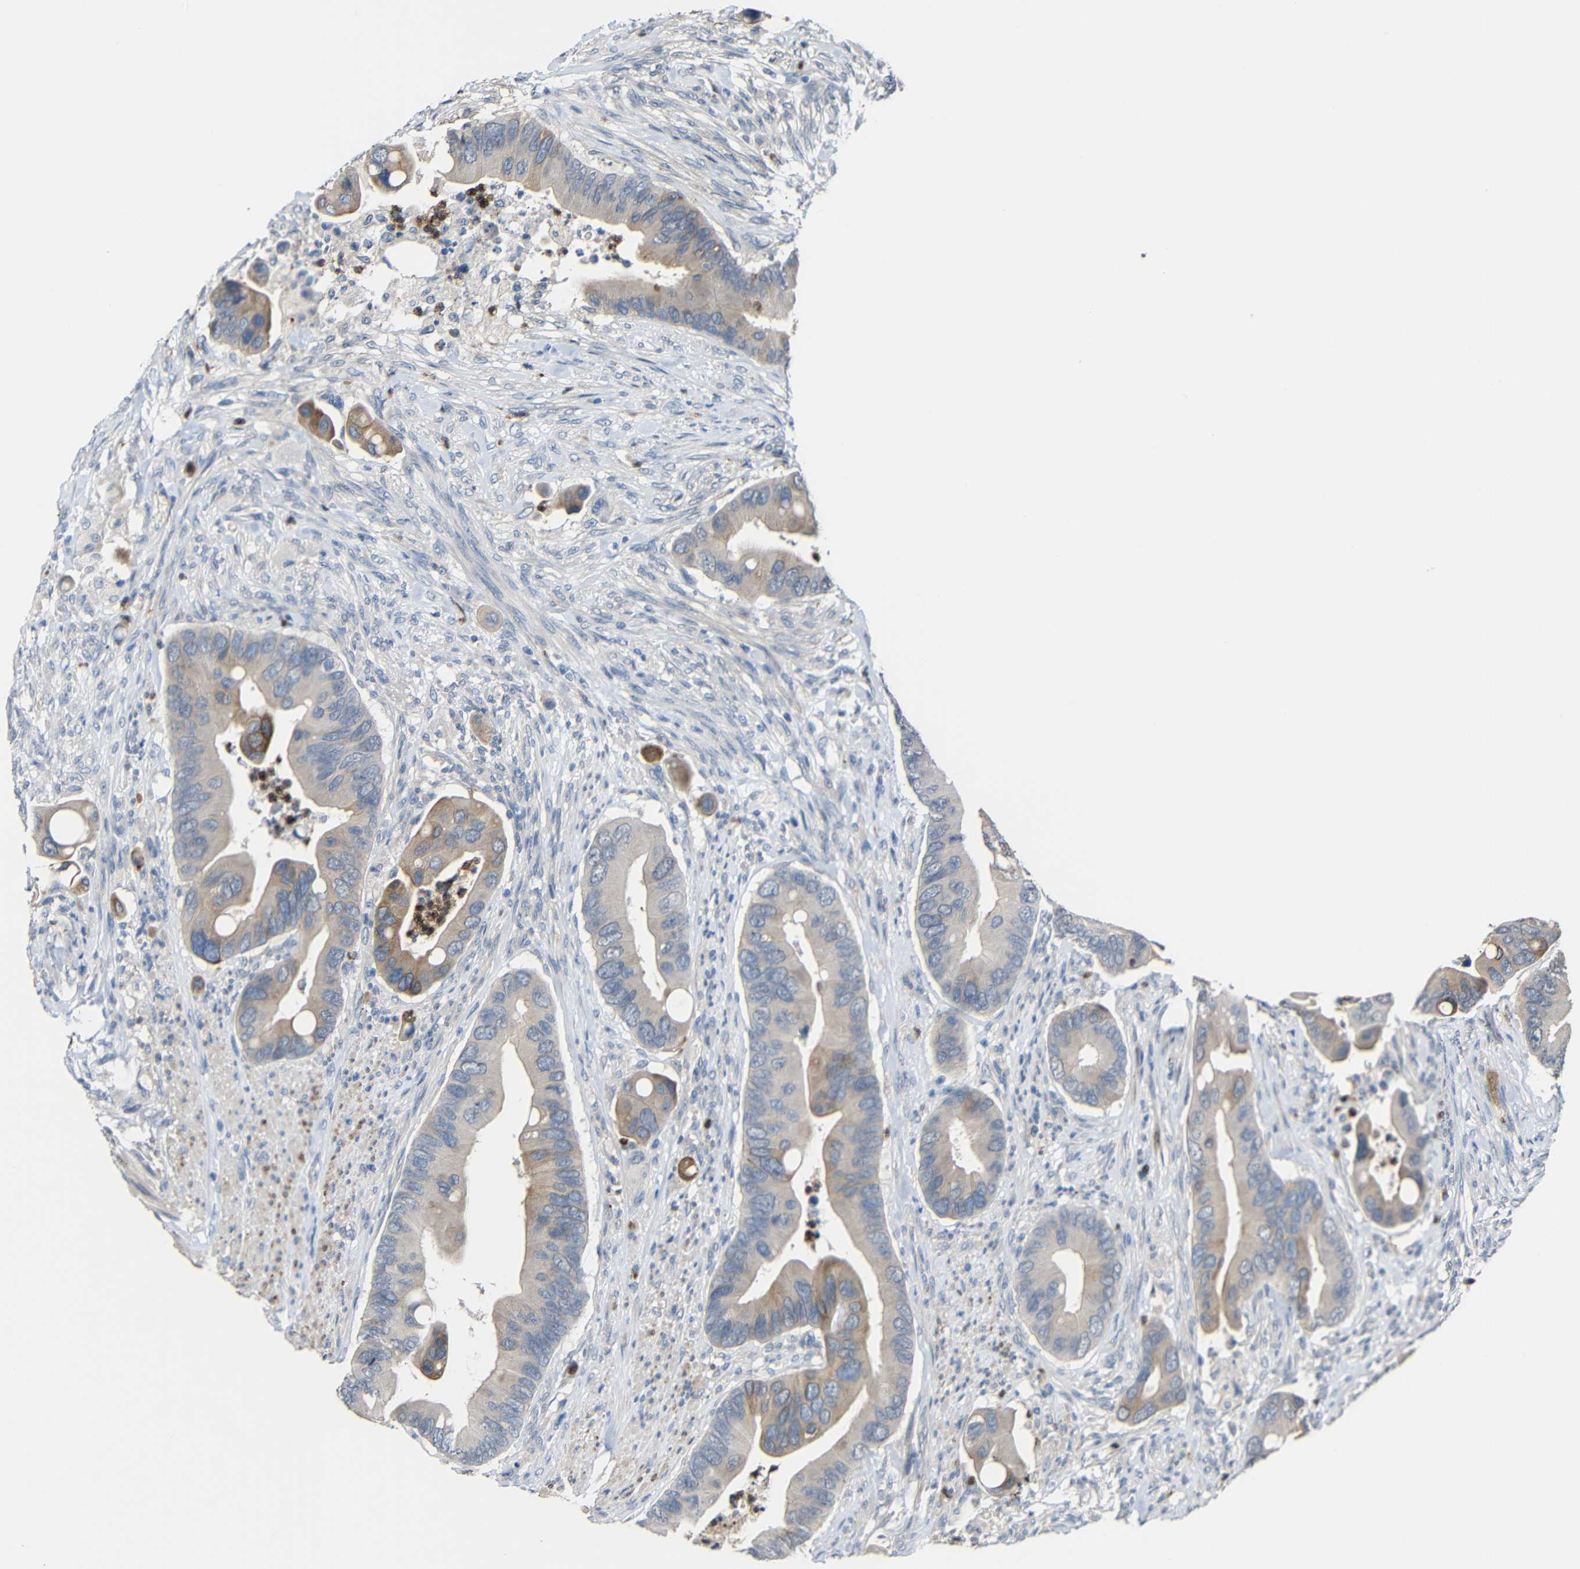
{"staining": {"intensity": "moderate", "quantity": "<25%", "location": "cytoplasmic/membranous"}, "tissue": "colorectal cancer", "cell_type": "Tumor cells", "image_type": "cancer", "snomed": [{"axis": "morphology", "description": "Adenocarcinoma, NOS"}, {"axis": "topography", "description": "Rectum"}], "caption": "Immunohistochemical staining of colorectal adenocarcinoma shows low levels of moderate cytoplasmic/membranous staining in approximately <25% of tumor cells. Using DAB (3,3'-diaminobenzidine) (brown) and hematoxylin (blue) stains, captured at high magnification using brightfield microscopy.", "gene": "STBD1", "patient": {"sex": "female", "age": 57}}